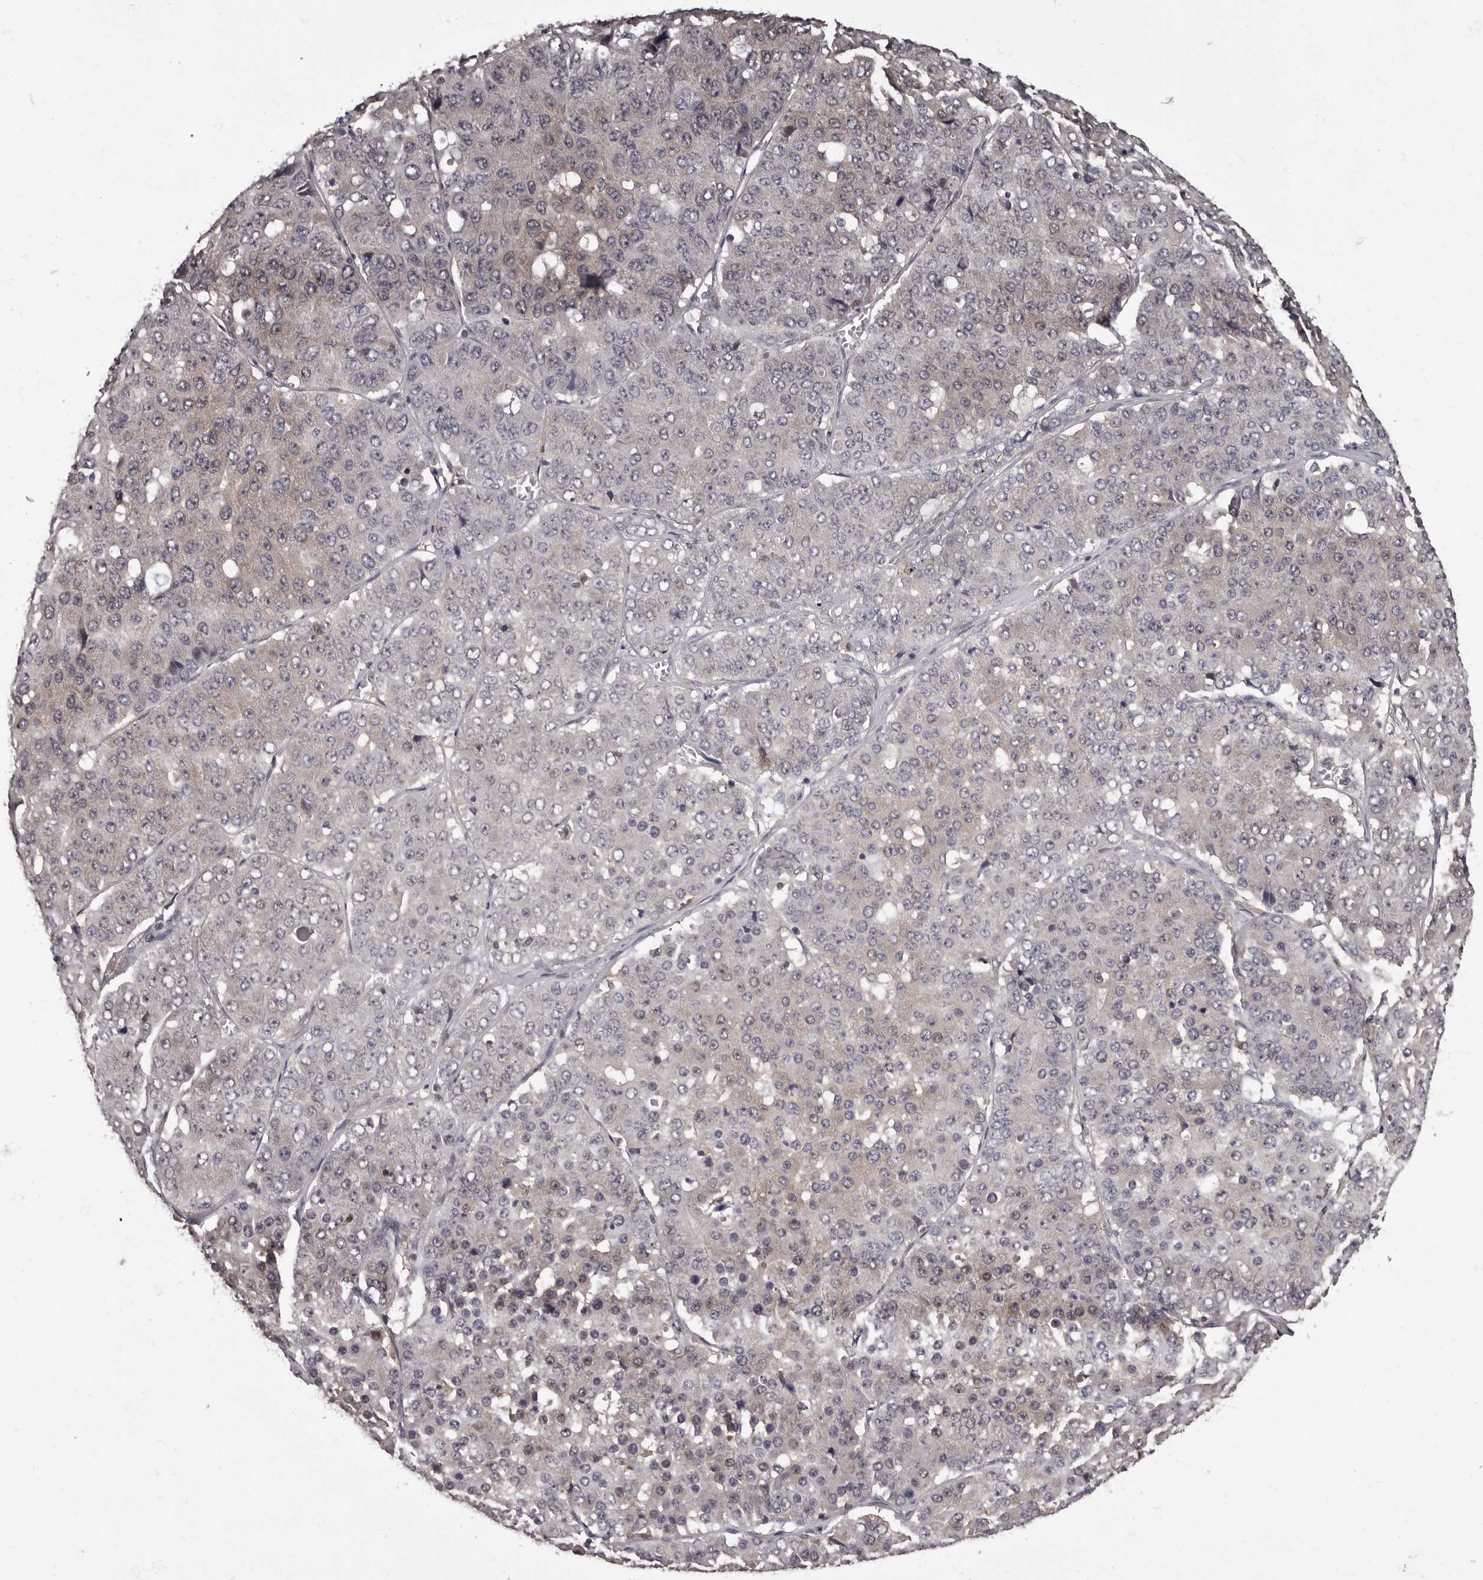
{"staining": {"intensity": "weak", "quantity": "<25%", "location": "nuclear"}, "tissue": "pancreatic cancer", "cell_type": "Tumor cells", "image_type": "cancer", "snomed": [{"axis": "morphology", "description": "Adenocarcinoma, NOS"}, {"axis": "topography", "description": "Pancreas"}], "caption": "This is an IHC micrograph of human adenocarcinoma (pancreatic). There is no staining in tumor cells.", "gene": "C1orf50", "patient": {"sex": "male", "age": 50}}